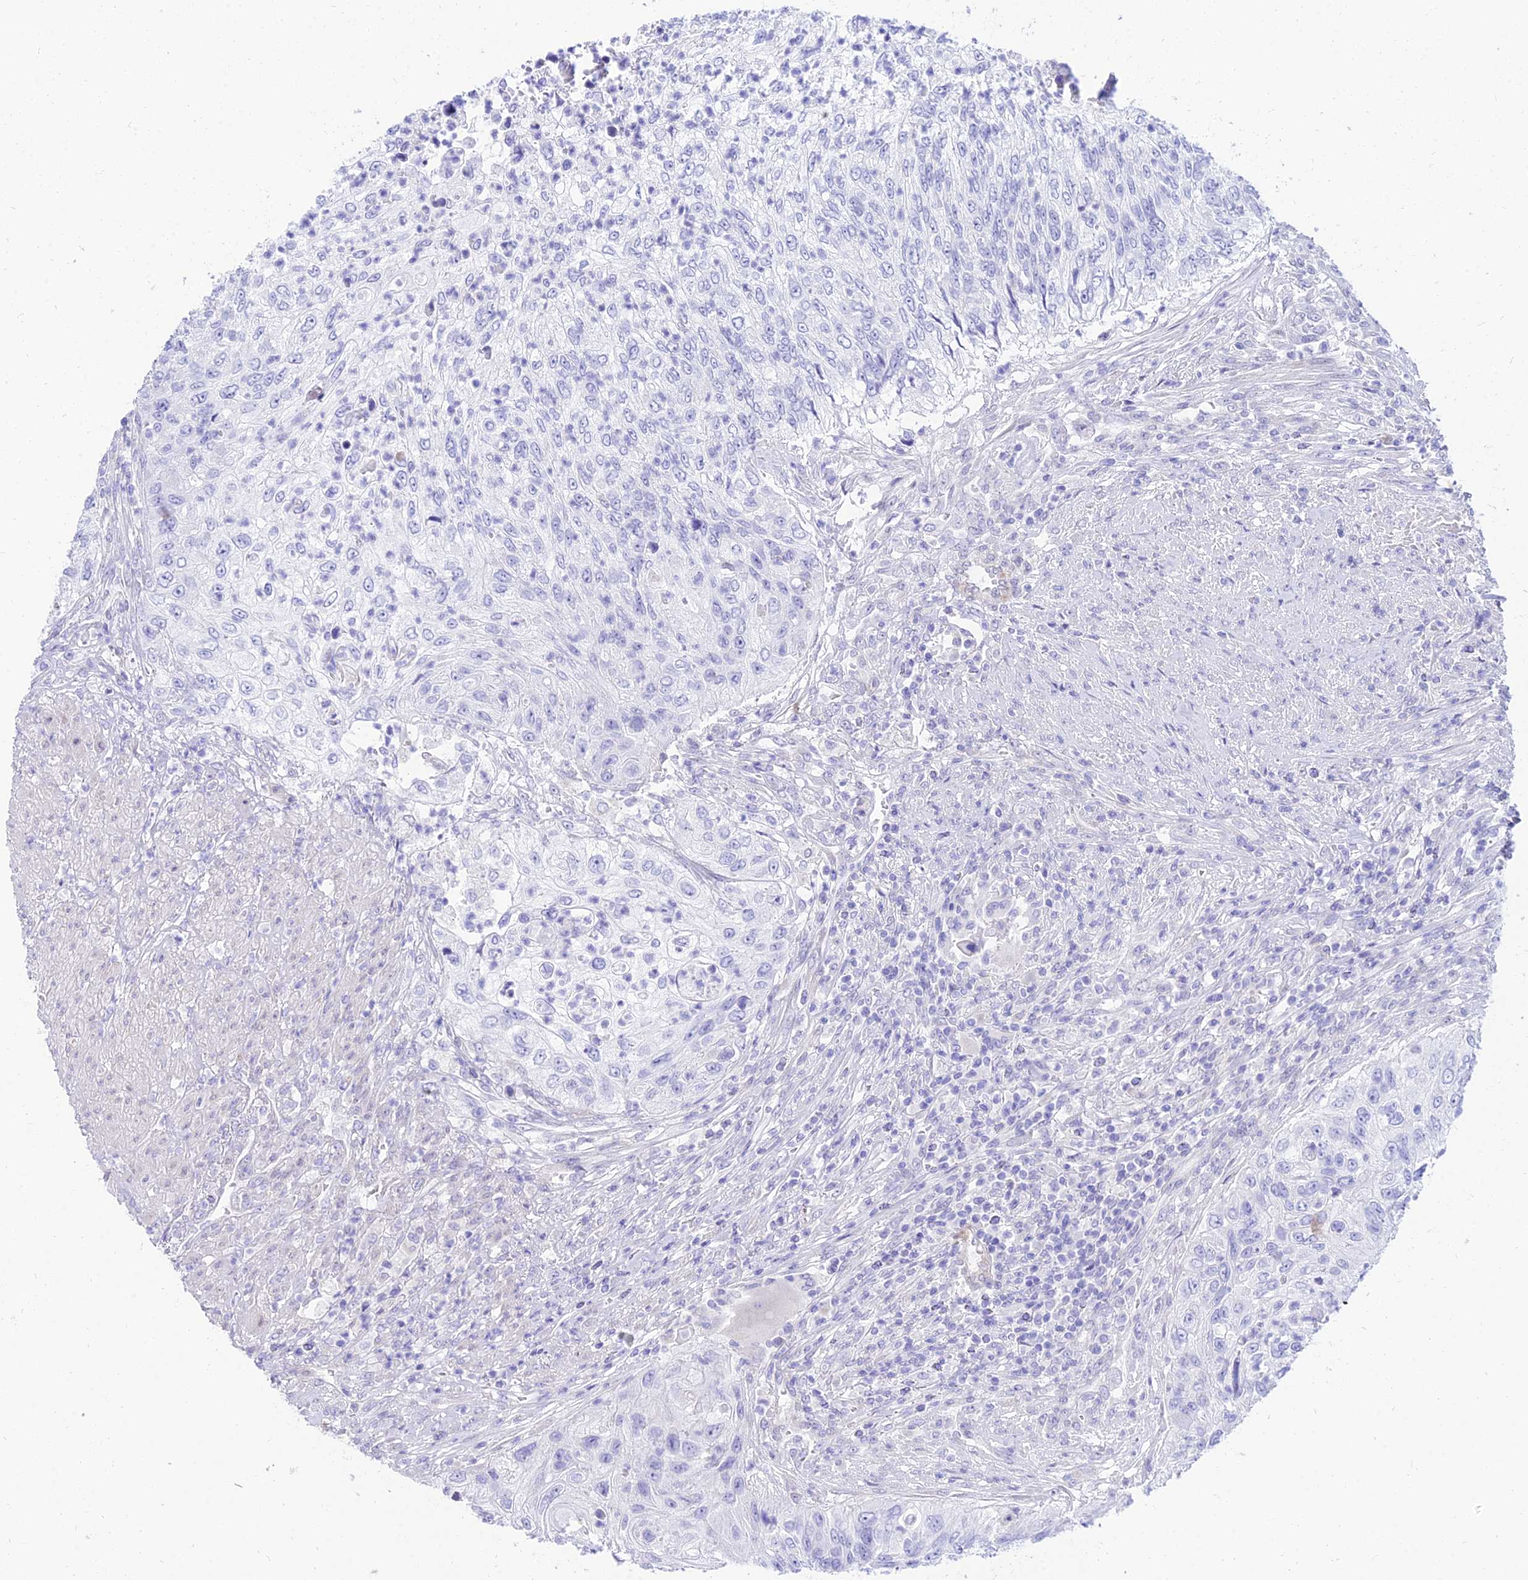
{"staining": {"intensity": "negative", "quantity": "none", "location": "none"}, "tissue": "urothelial cancer", "cell_type": "Tumor cells", "image_type": "cancer", "snomed": [{"axis": "morphology", "description": "Urothelial carcinoma, High grade"}, {"axis": "topography", "description": "Urinary bladder"}], "caption": "Photomicrograph shows no significant protein positivity in tumor cells of urothelial cancer.", "gene": "TAC3", "patient": {"sex": "female", "age": 60}}